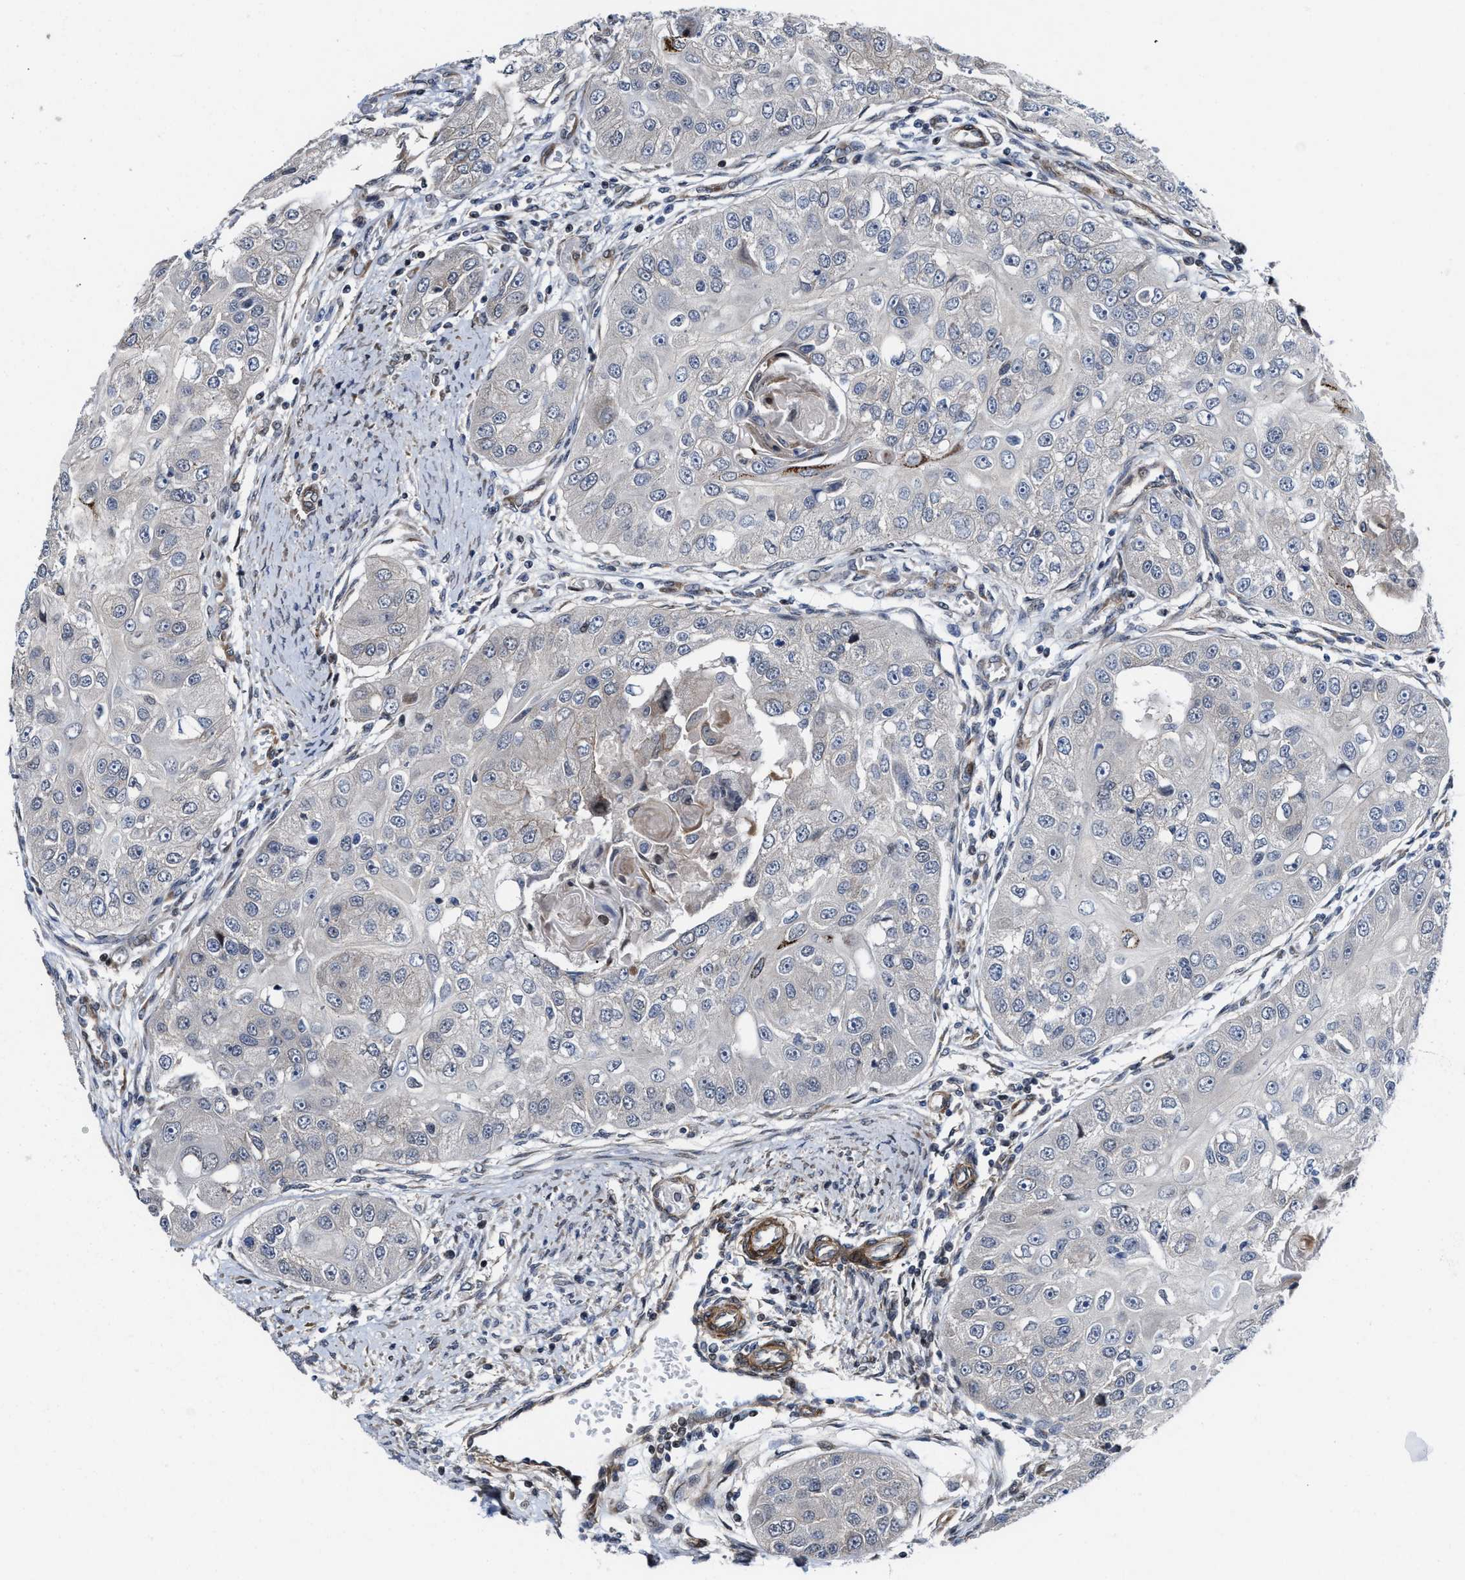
{"staining": {"intensity": "negative", "quantity": "none", "location": "none"}, "tissue": "head and neck cancer", "cell_type": "Tumor cells", "image_type": "cancer", "snomed": [{"axis": "morphology", "description": "Normal tissue, NOS"}, {"axis": "morphology", "description": "Squamous cell carcinoma, NOS"}, {"axis": "topography", "description": "Skeletal muscle"}, {"axis": "topography", "description": "Head-Neck"}], "caption": "Immunohistochemical staining of human head and neck squamous cell carcinoma displays no significant positivity in tumor cells.", "gene": "TGFB1I1", "patient": {"sex": "male", "age": 51}}